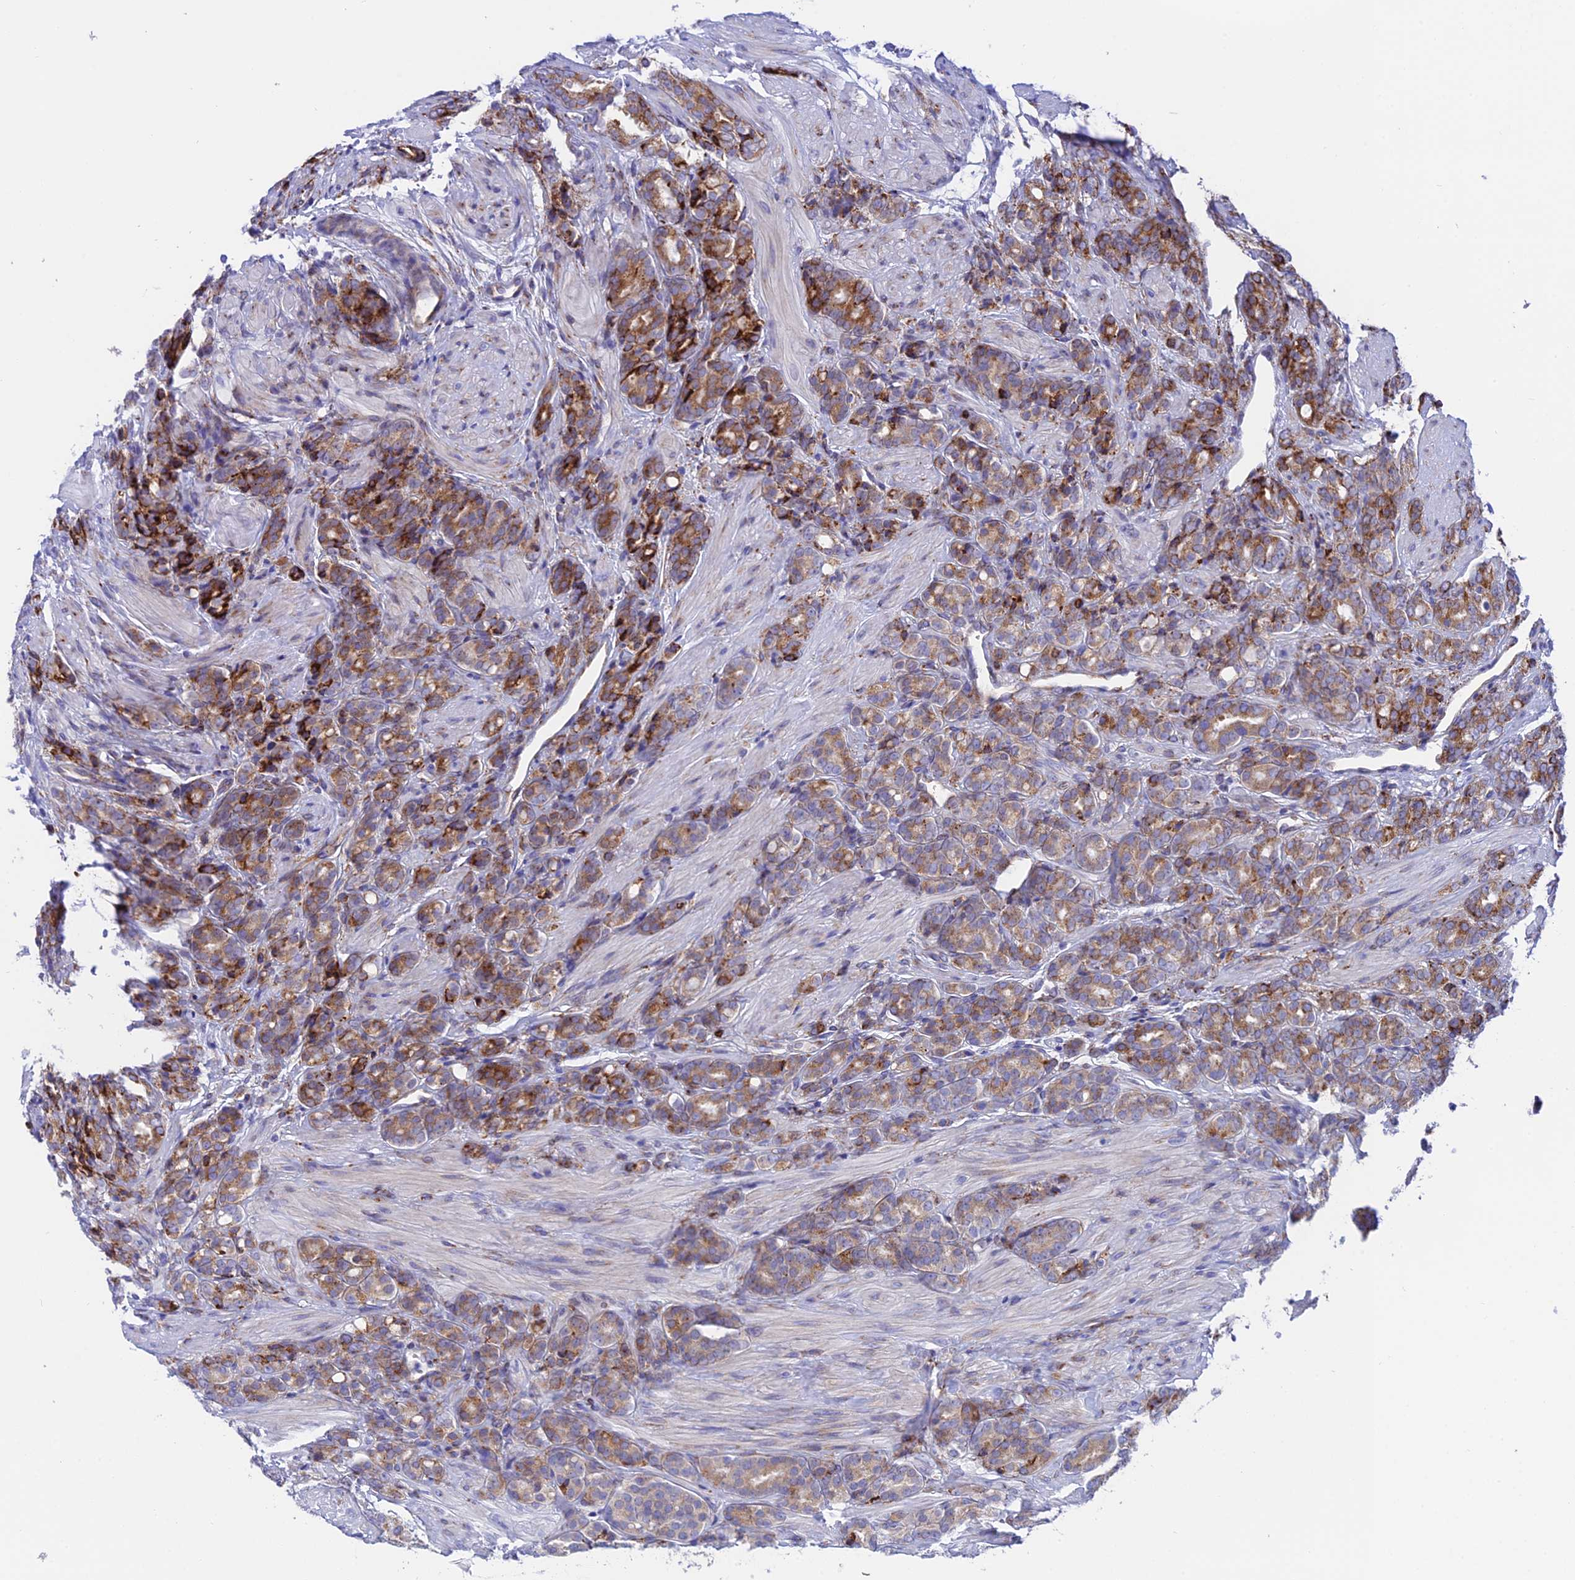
{"staining": {"intensity": "strong", "quantity": "25%-75%", "location": "cytoplasmic/membranous"}, "tissue": "prostate cancer", "cell_type": "Tumor cells", "image_type": "cancer", "snomed": [{"axis": "morphology", "description": "Adenocarcinoma, High grade"}, {"axis": "topography", "description": "Prostate"}], "caption": "Brown immunohistochemical staining in human prostate high-grade adenocarcinoma demonstrates strong cytoplasmic/membranous staining in about 25%-75% of tumor cells.", "gene": "TUBGCP6", "patient": {"sex": "male", "age": 62}}